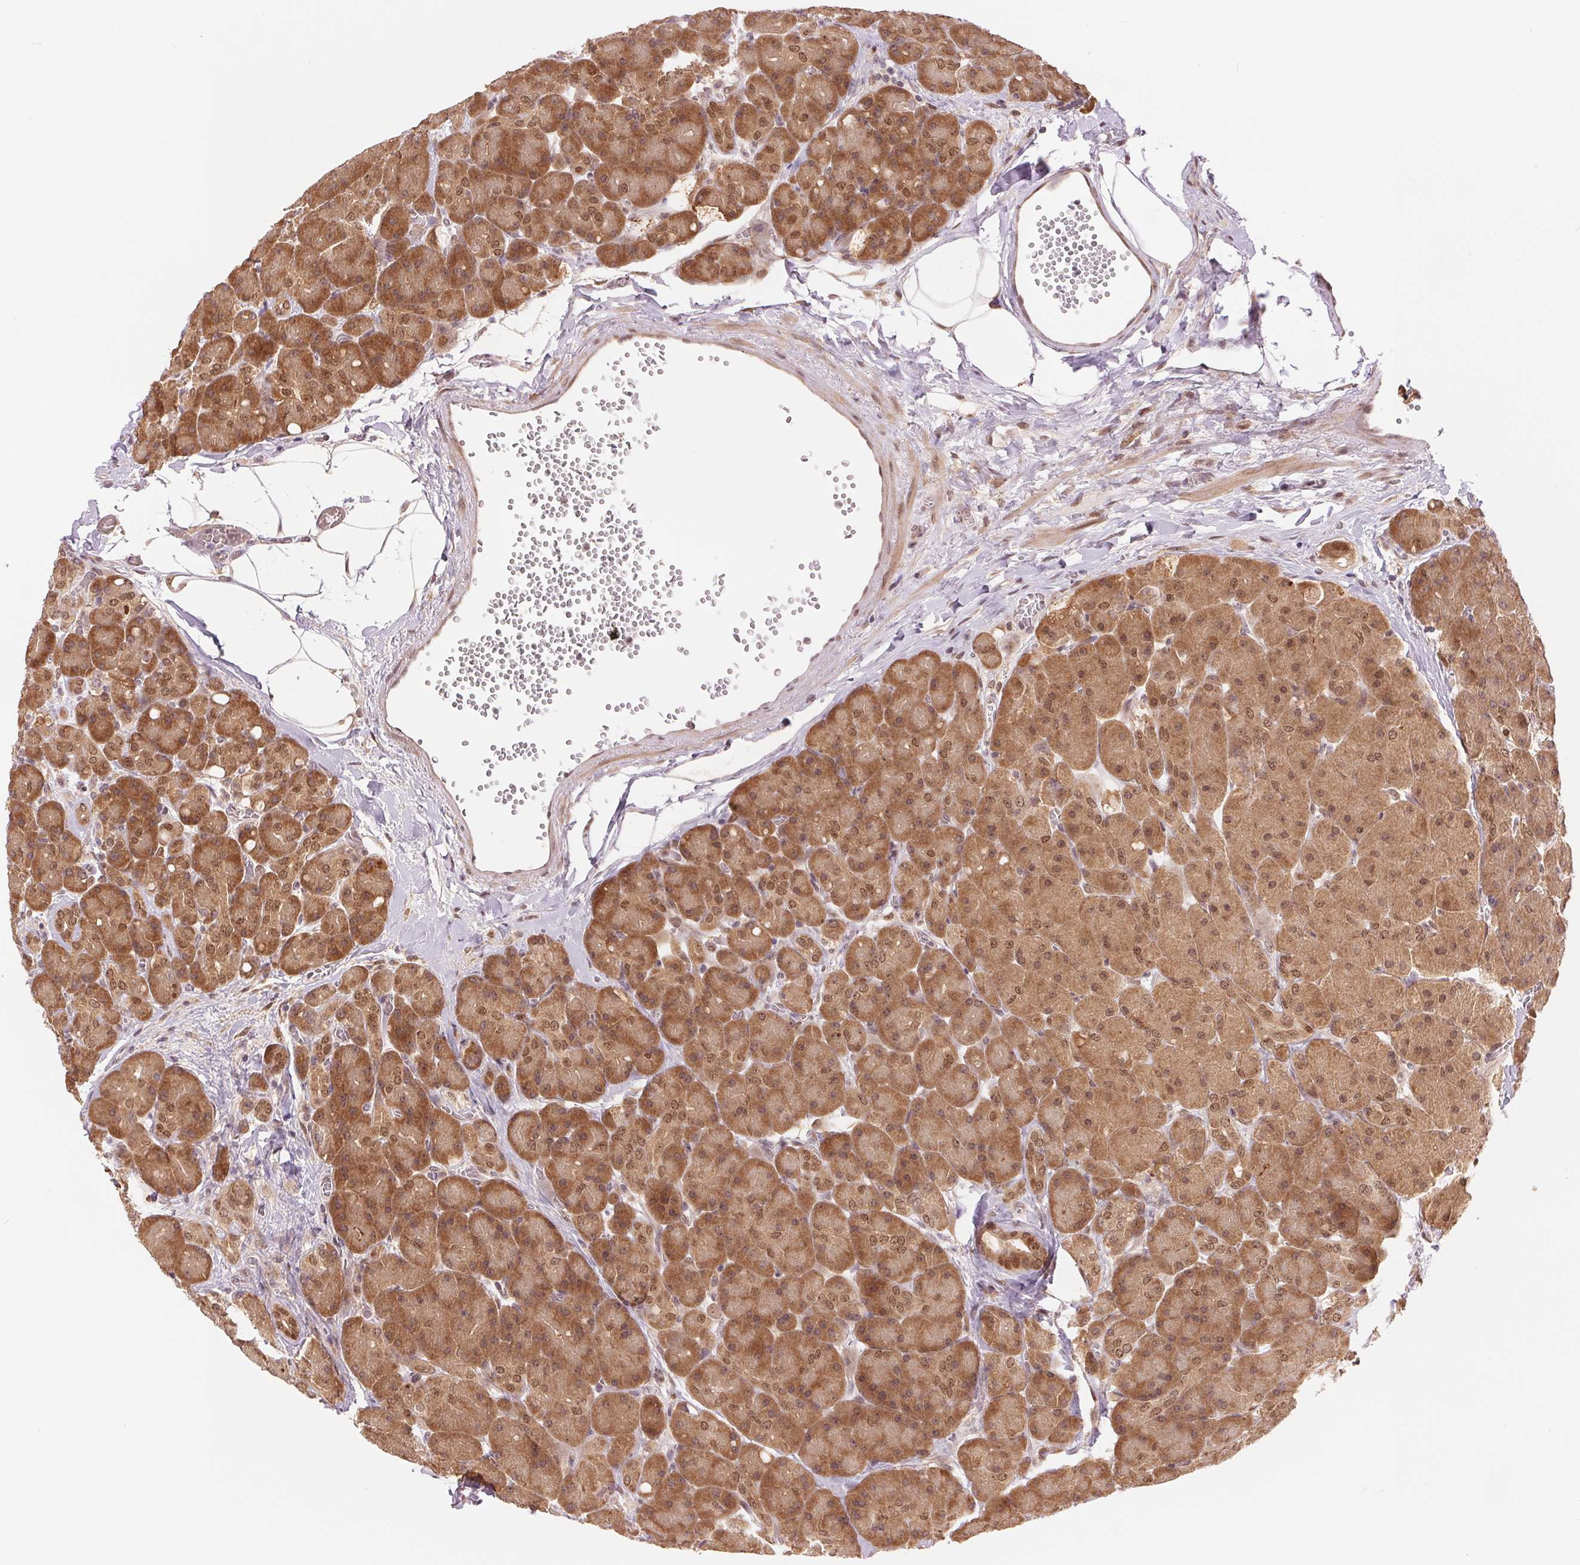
{"staining": {"intensity": "strong", "quantity": ">75%", "location": "cytoplasmic/membranous,nuclear"}, "tissue": "pancreas", "cell_type": "Exocrine glandular cells", "image_type": "normal", "snomed": [{"axis": "morphology", "description": "Normal tissue, NOS"}, {"axis": "topography", "description": "Pancreas"}], "caption": "An immunohistochemistry (IHC) image of benign tissue is shown. Protein staining in brown labels strong cytoplasmic/membranous,nuclear positivity in pancreas within exocrine glandular cells.", "gene": "ERI3", "patient": {"sex": "male", "age": 55}}